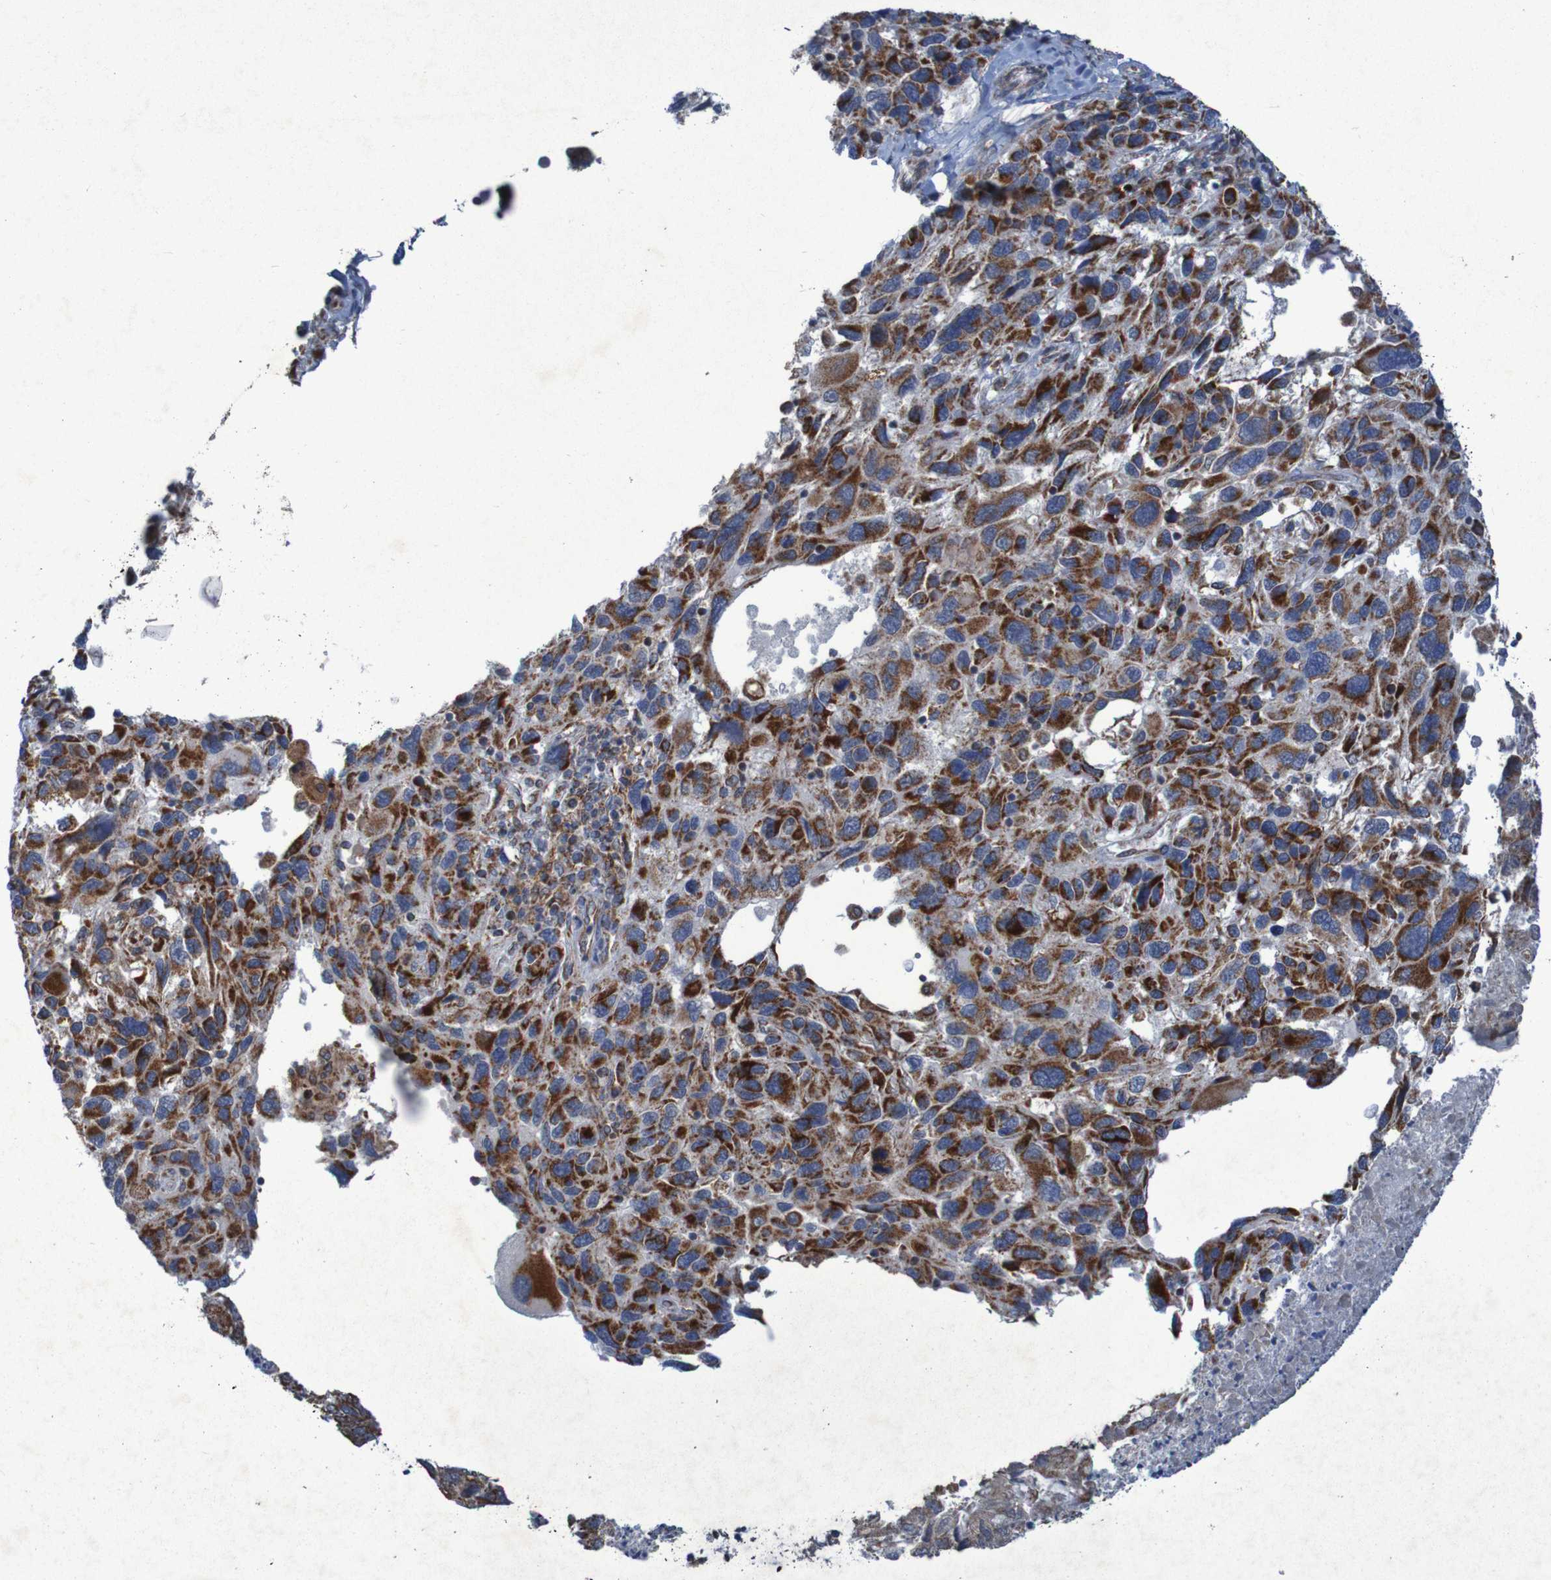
{"staining": {"intensity": "strong", "quantity": ">75%", "location": "cytoplasmic/membranous"}, "tissue": "melanoma", "cell_type": "Tumor cells", "image_type": "cancer", "snomed": [{"axis": "morphology", "description": "Malignant melanoma, NOS"}, {"axis": "topography", "description": "Skin"}], "caption": "A high-resolution histopathology image shows immunohistochemistry staining of melanoma, which displays strong cytoplasmic/membranous staining in approximately >75% of tumor cells. Nuclei are stained in blue.", "gene": "CCDC51", "patient": {"sex": "male", "age": 53}}